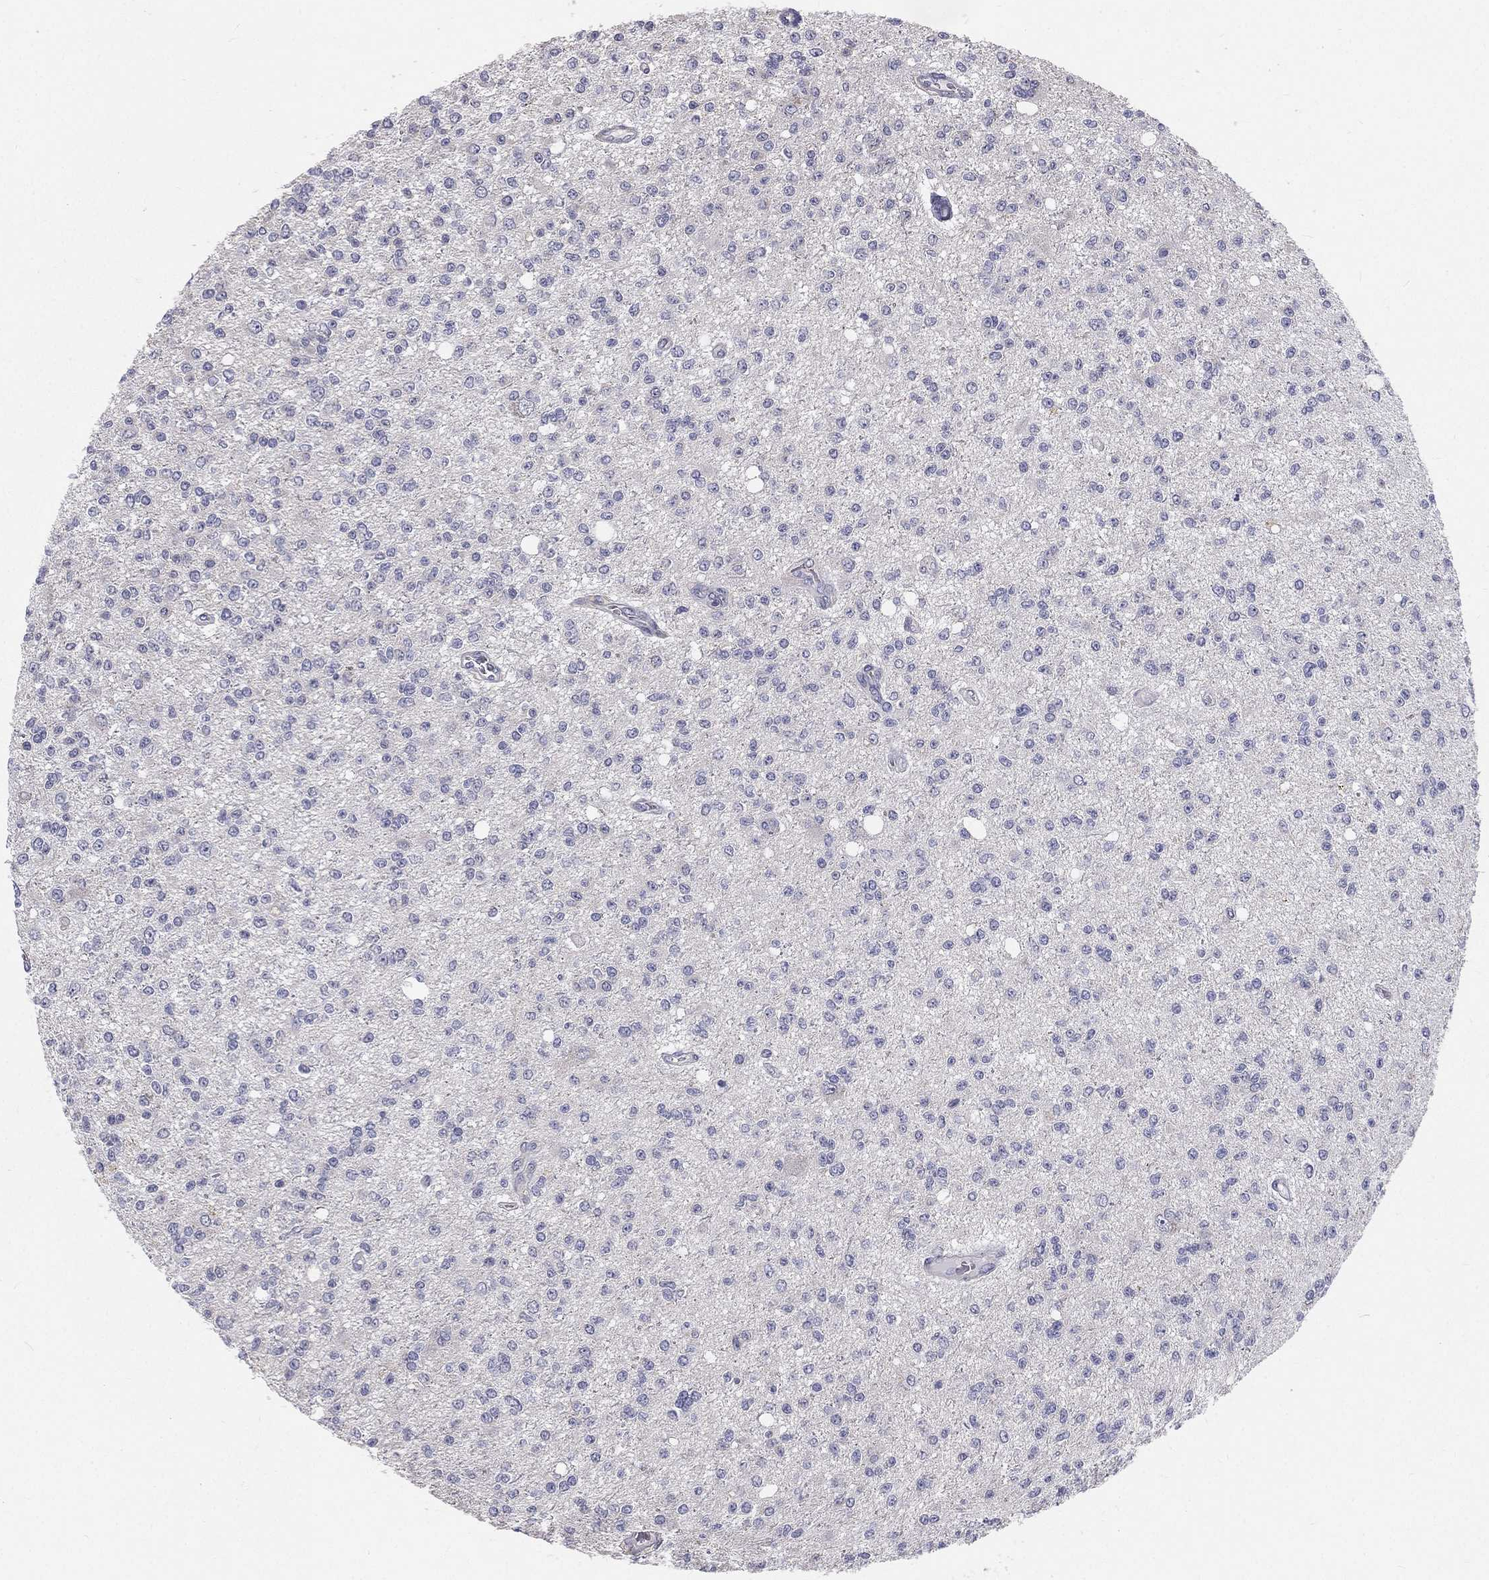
{"staining": {"intensity": "negative", "quantity": "none", "location": "none"}, "tissue": "glioma", "cell_type": "Tumor cells", "image_type": "cancer", "snomed": [{"axis": "morphology", "description": "Glioma, malignant, Low grade"}, {"axis": "topography", "description": "Brain"}], "caption": "Malignant low-grade glioma was stained to show a protein in brown. There is no significant expression in tumor cells. (DAB immunohistochemistry (IHC), high magnification).", "gene": "MUC13", "patient": {"sex": "male", "age": 67}}